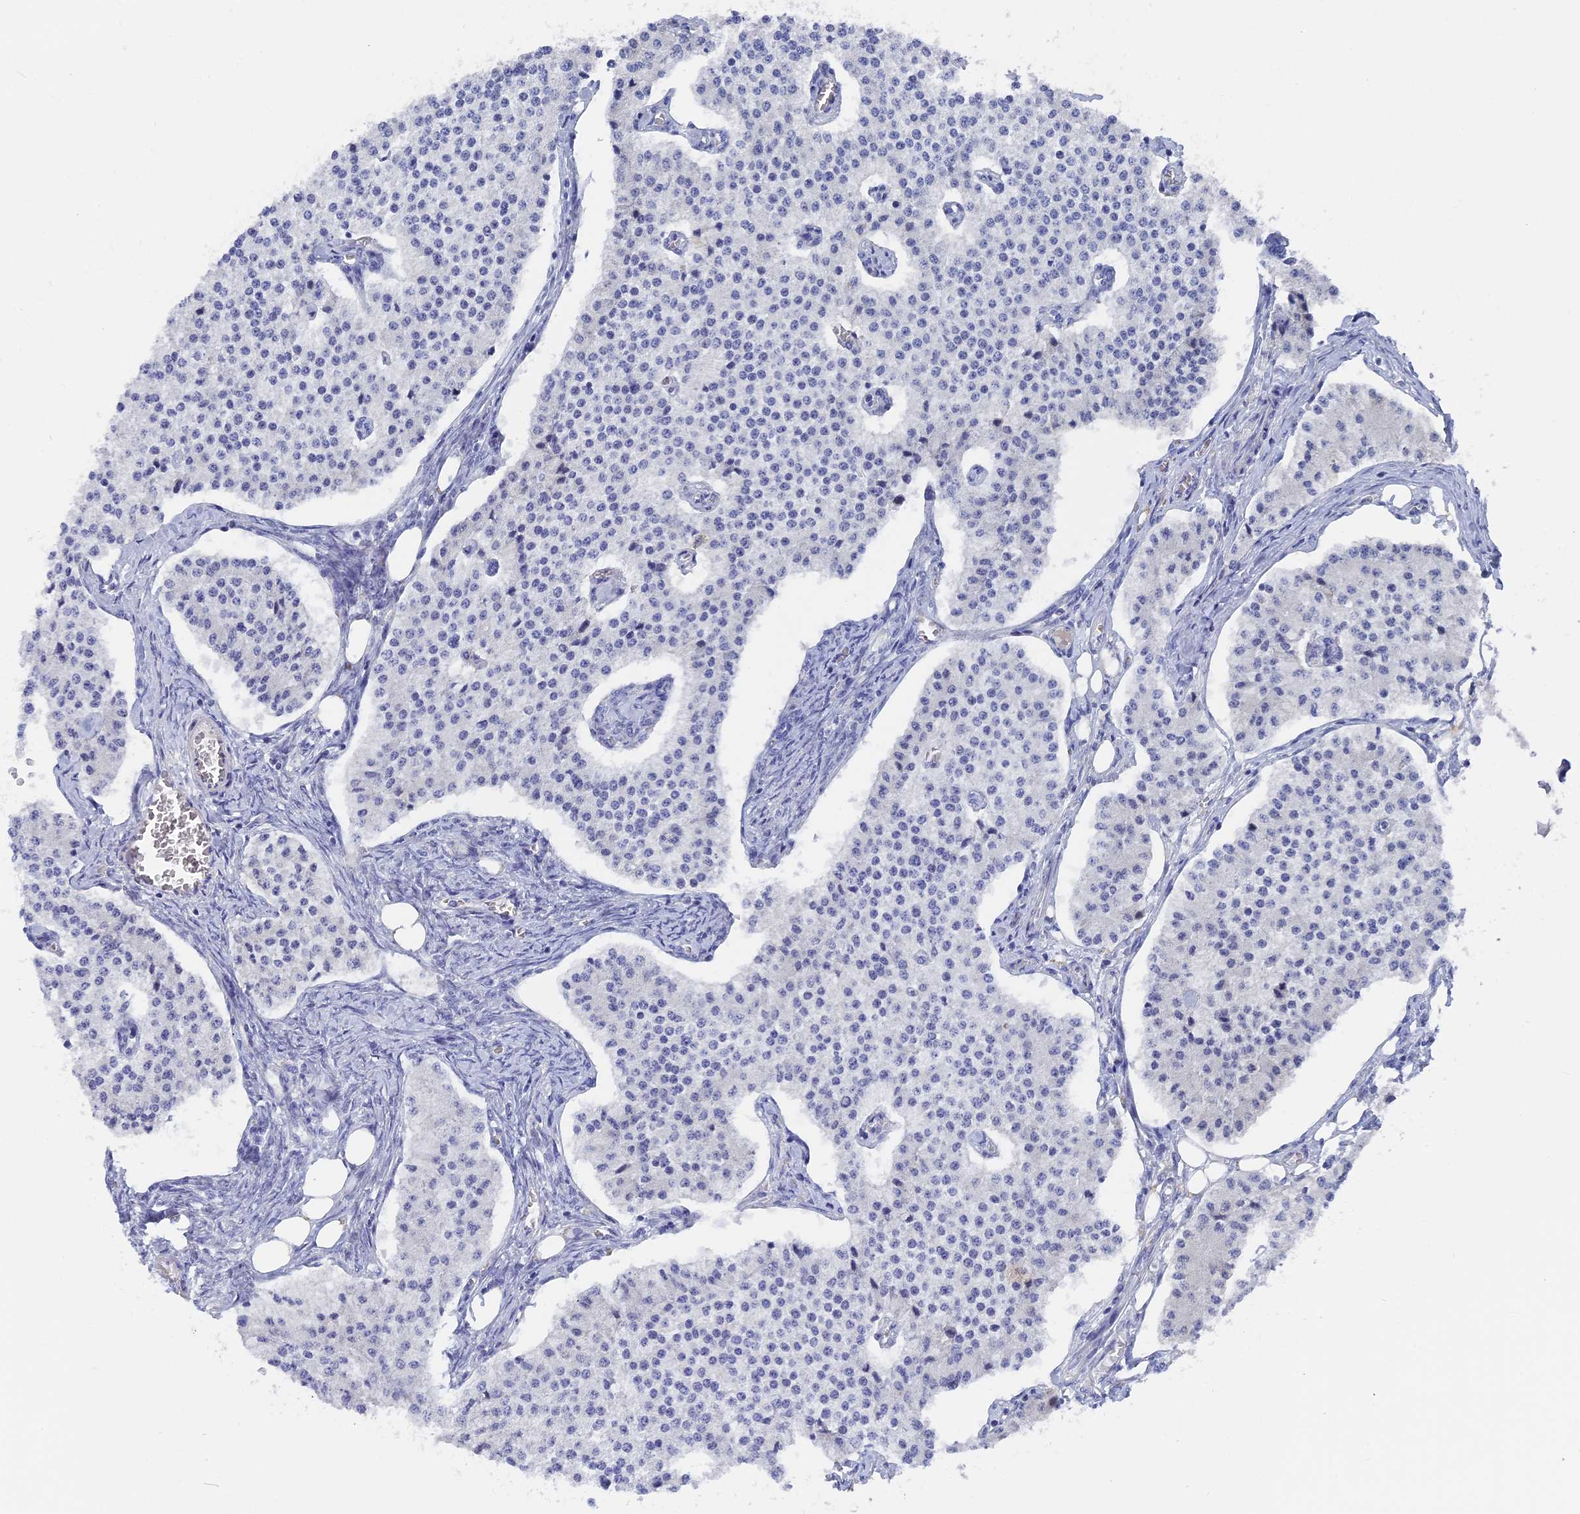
{"staining": {"intensity": "negative", "quantity": "none", "location": "none"}, "tissue": "carcinoid", "cell_type": "Tumor cells", "image_type": "cancer", "snomed": [{"axis": "morphology", "description": "Carcinoid, malignant, NOS"}, {"axis": "topography", "description": "Colon"}], "caption": "DAB immunohistochemical staining of malignant carcinoid exhibits no significant staining in tumor cells.", "gene": "DACT3", "patient": {"sex": "female", "age": 52}}